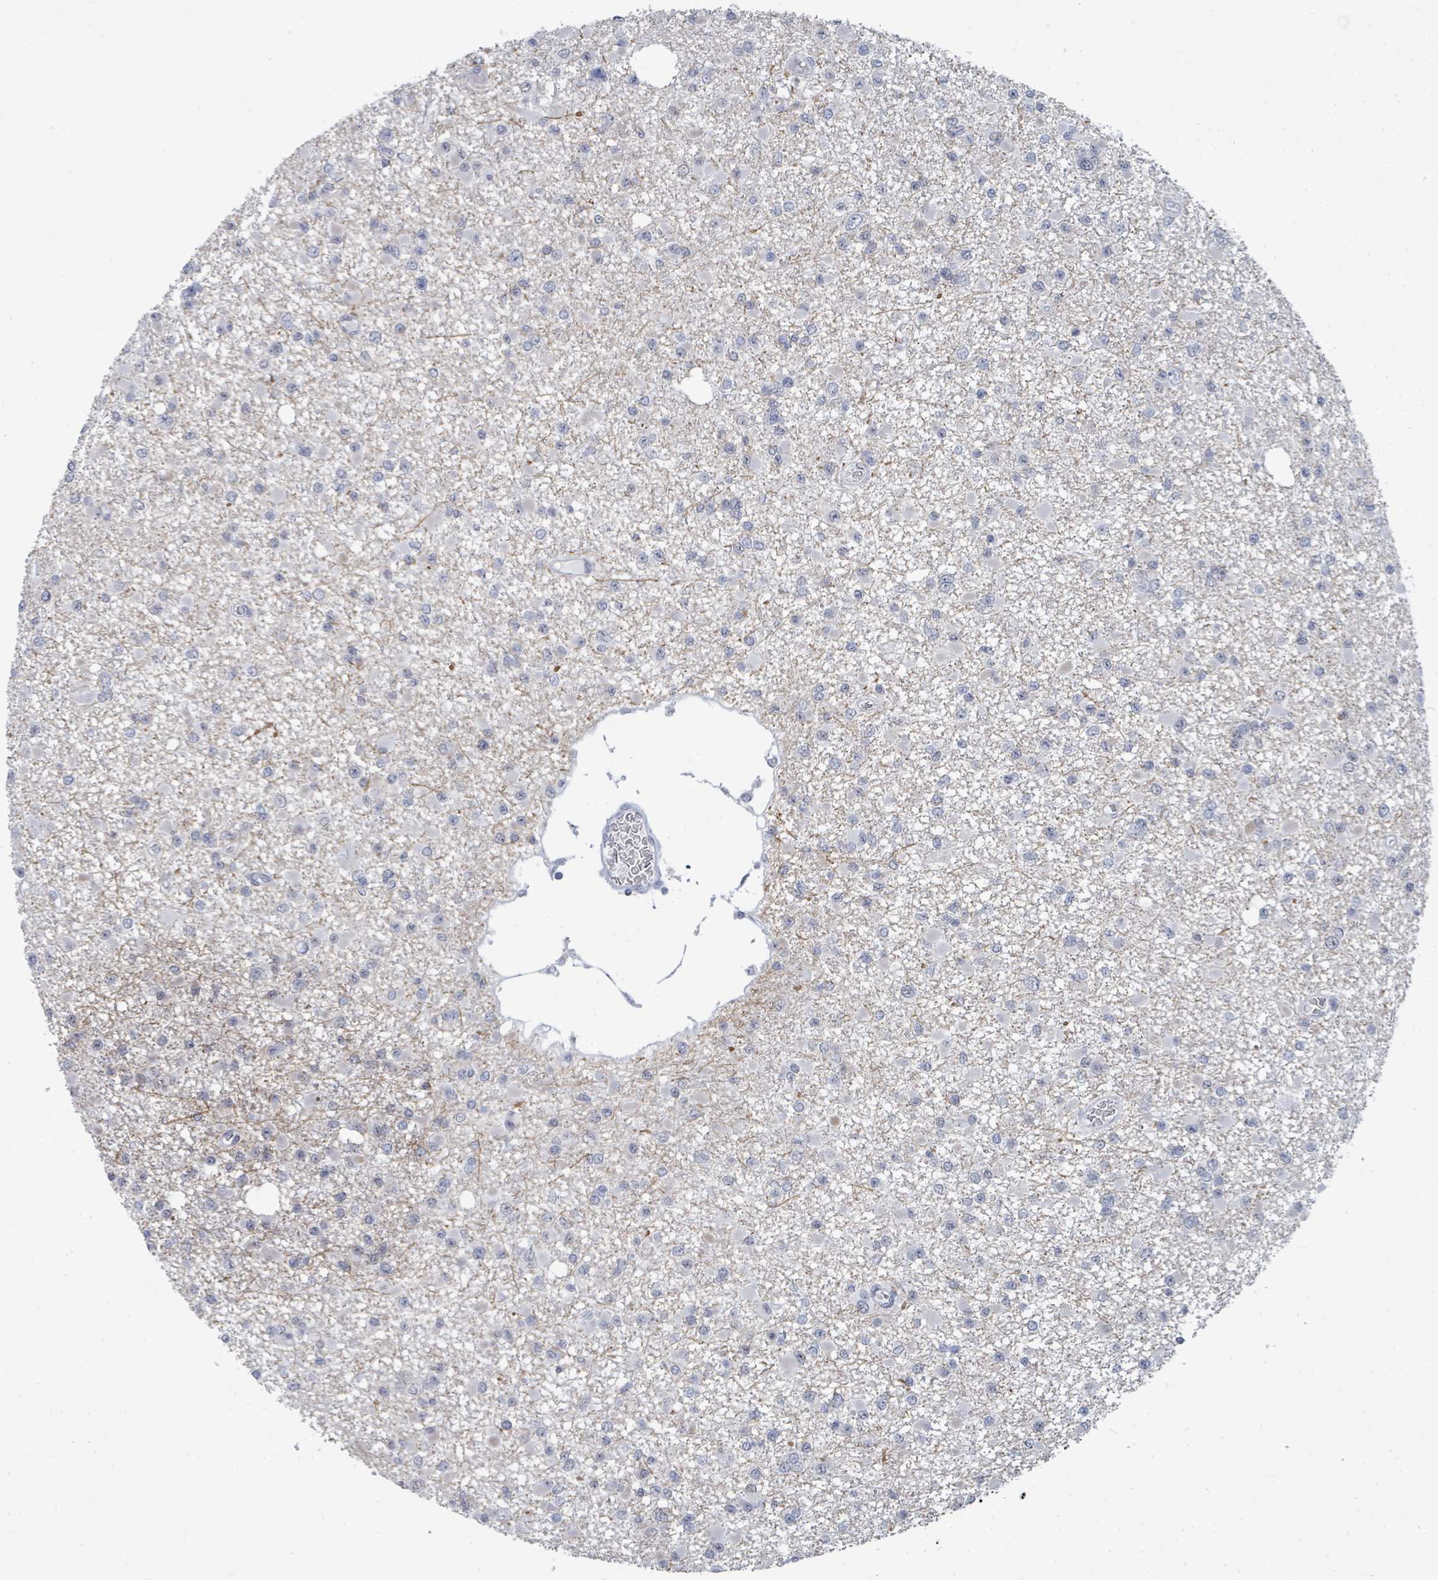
{"staining": {"intensity": "negative", "quantity": "none", "location": "none"}, "tissue": "glioma", "cell_type": "Tumor cells", "image_type": "cancer", "snomed": [{"axis": "morphology", "description": "Glioma, malignant, Low grade"}, {"axis": "topography", "description": "Brain"}], "caption": "The IHC photomicrograph has no significant staining in tumor cells of glioma tissue.", "gene": "CT45A5", "patient": {"sex": "female", "age": 22}}